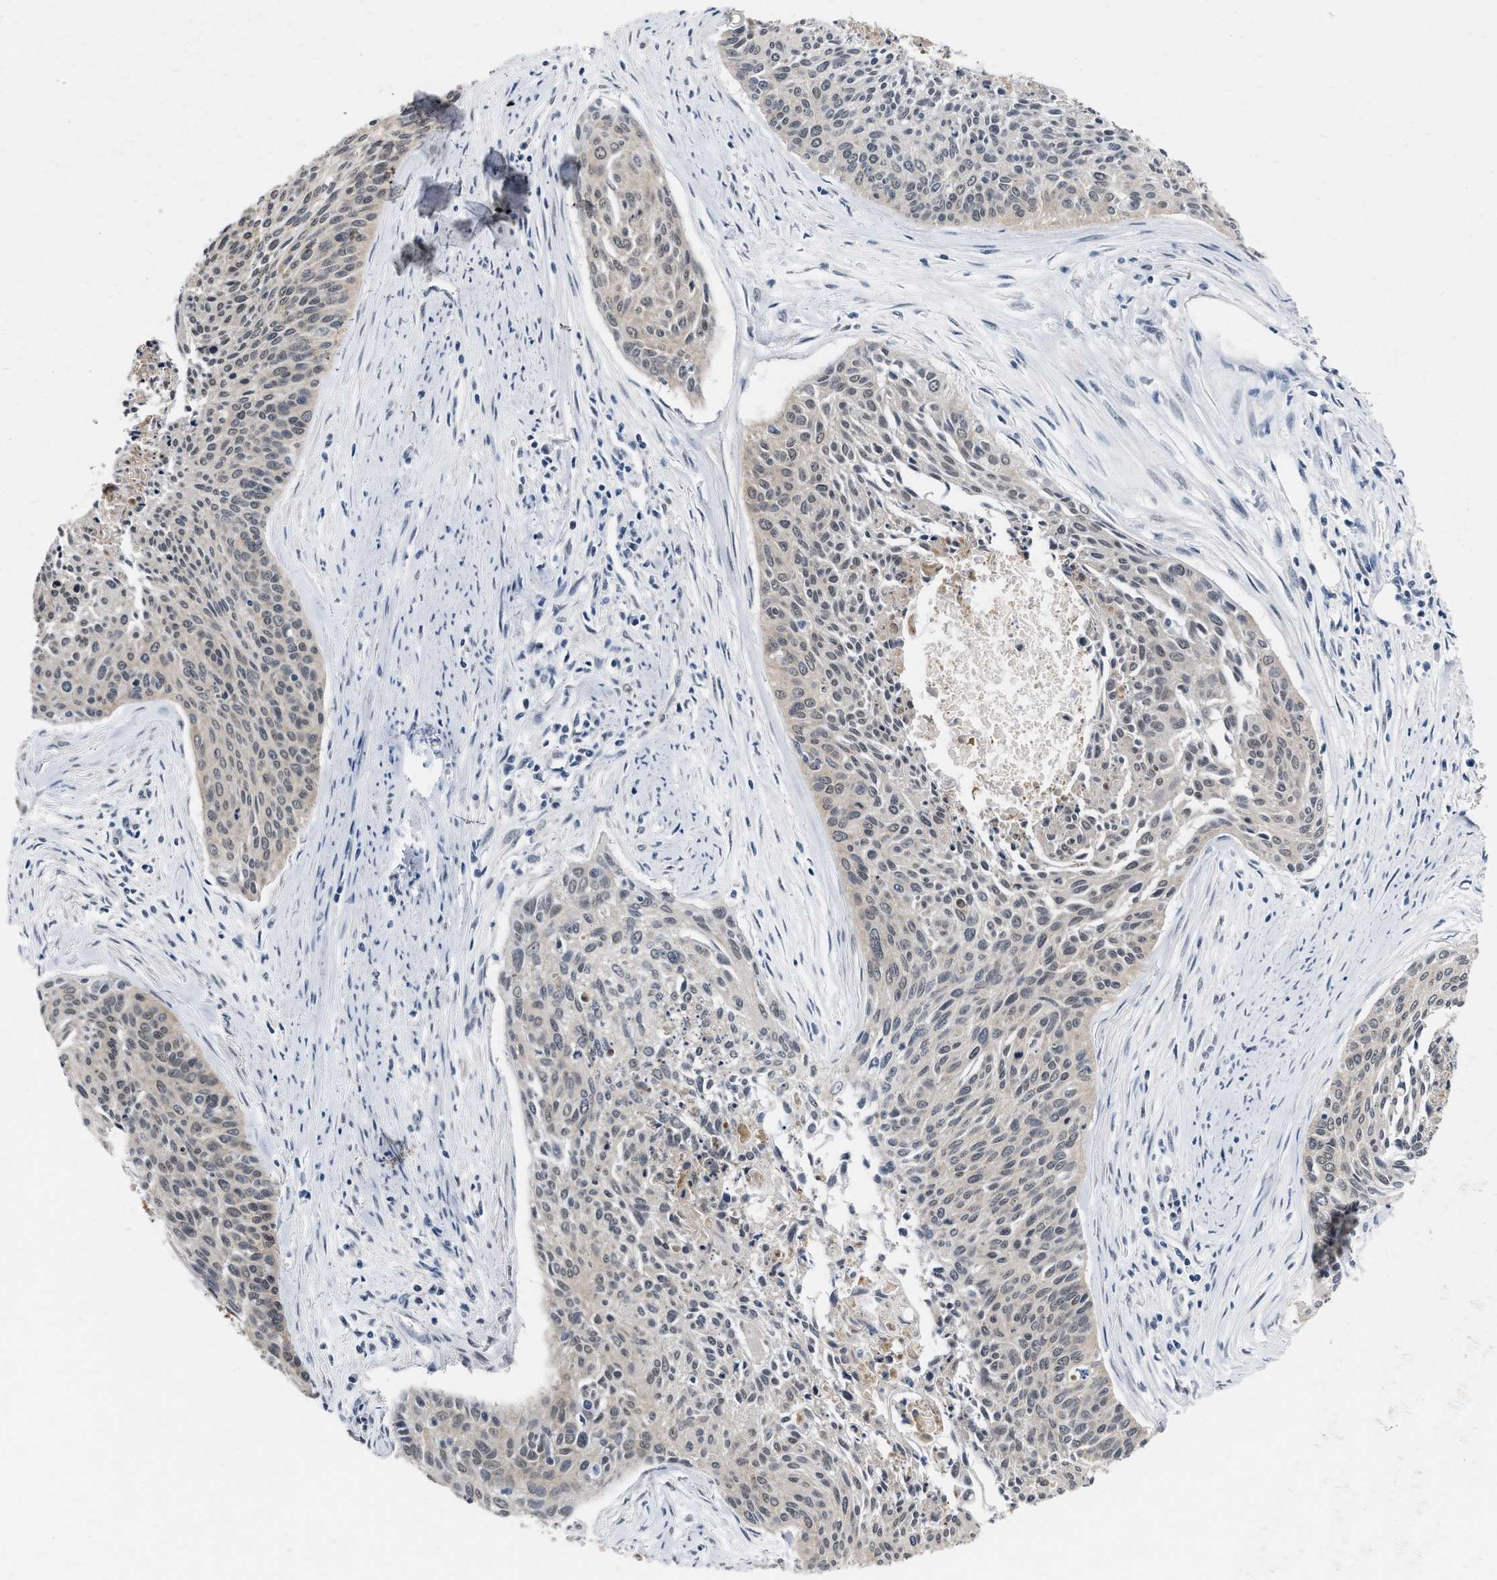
{"staining": {"intensity": "weak", "quantity": "<25%", "location": "nuclear"}, "tissue": "cervical cancer", "cell_type": "Tumor cells", "image_type": "cancer", "snomed": [{"axis": "morphology", "description": "Squamous cell carcinoma, NOS"}, {"axis": "topography", "description": "Cervix"}], "caption": "The IHC image has no significant positivity in tumor cells of cervical cancer tissue.", "gene": "RUVBL1", "patient": {"sex": "female", "age": 55}}